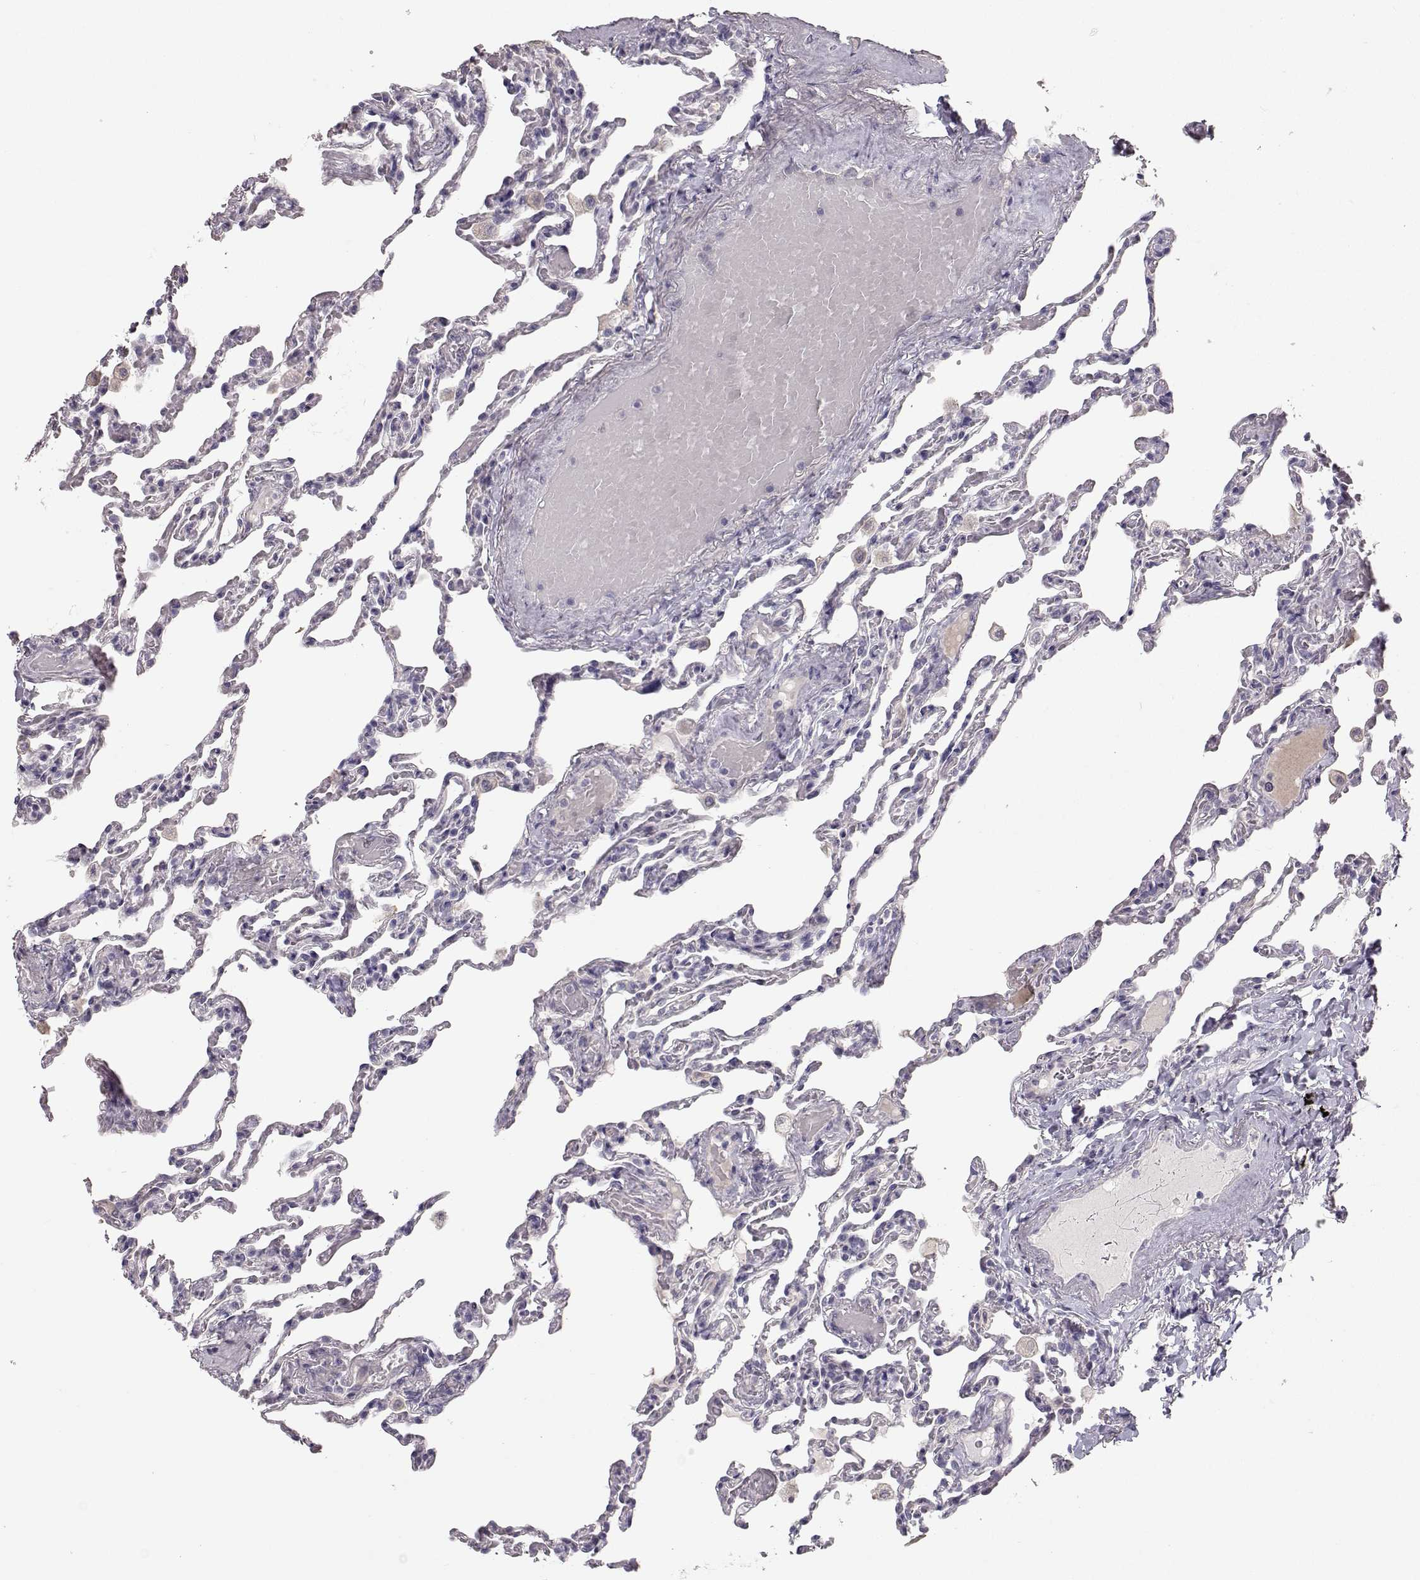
{"staining": {"intensity": "negative", "quantity": "none", "location": "none"}, "tissue": "lung", "cell_type": "Alveolar cells", "image_type": "normal", "snomed": [{"axis": "morphology", "description": "Normal tissue, NOS"}, {"axis": "topography", "description": "Lung"}], "caption": "This is an IHC image of normal human lung. There is no positivity in alveolar cells.", "gene": "SLC18A1", "patient": {"sex": "female", "age": 43}}